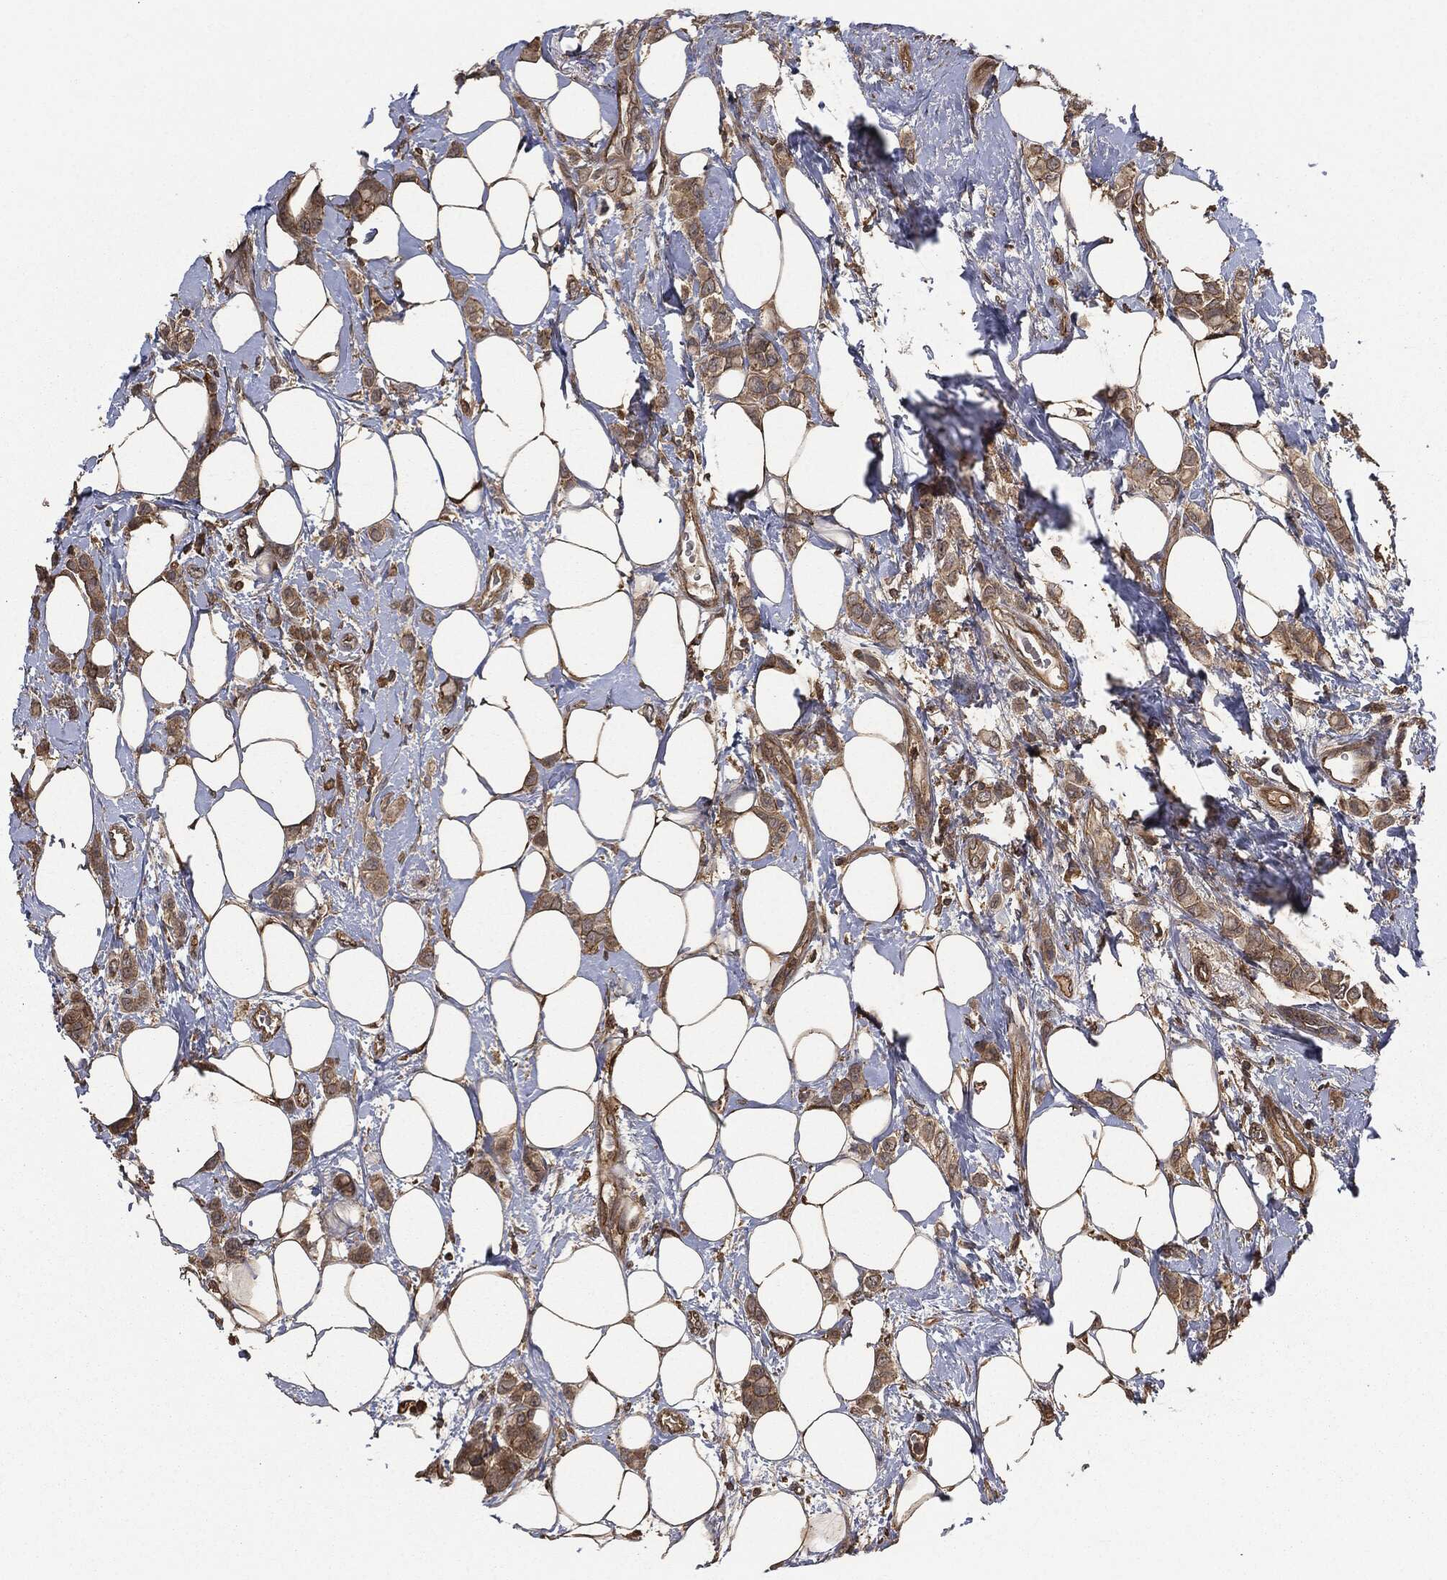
{"staining": {"intensity": "moderate", "quantity": ">75%", "location": "cytoplasmic/membranous"}, "tissue": "breast cancer", "cell_type": "Tumor cells", "image_type": "cancer", "snomed": [{"axis": "morphology", "description": "Lobular carcinoma"}, {"axis": "topography", "description": "Breast"}], "caption": "An immunohistochemistry (IHC) photomicrograph of tumor tissue is shown. Protein staining in brown shows moderate cytoplasmic/membranous positivity in lobular carcinoma (breast) within tumor cells.", "gene": "ERBIN", "patient": {"sex": "female", "age": 66}}